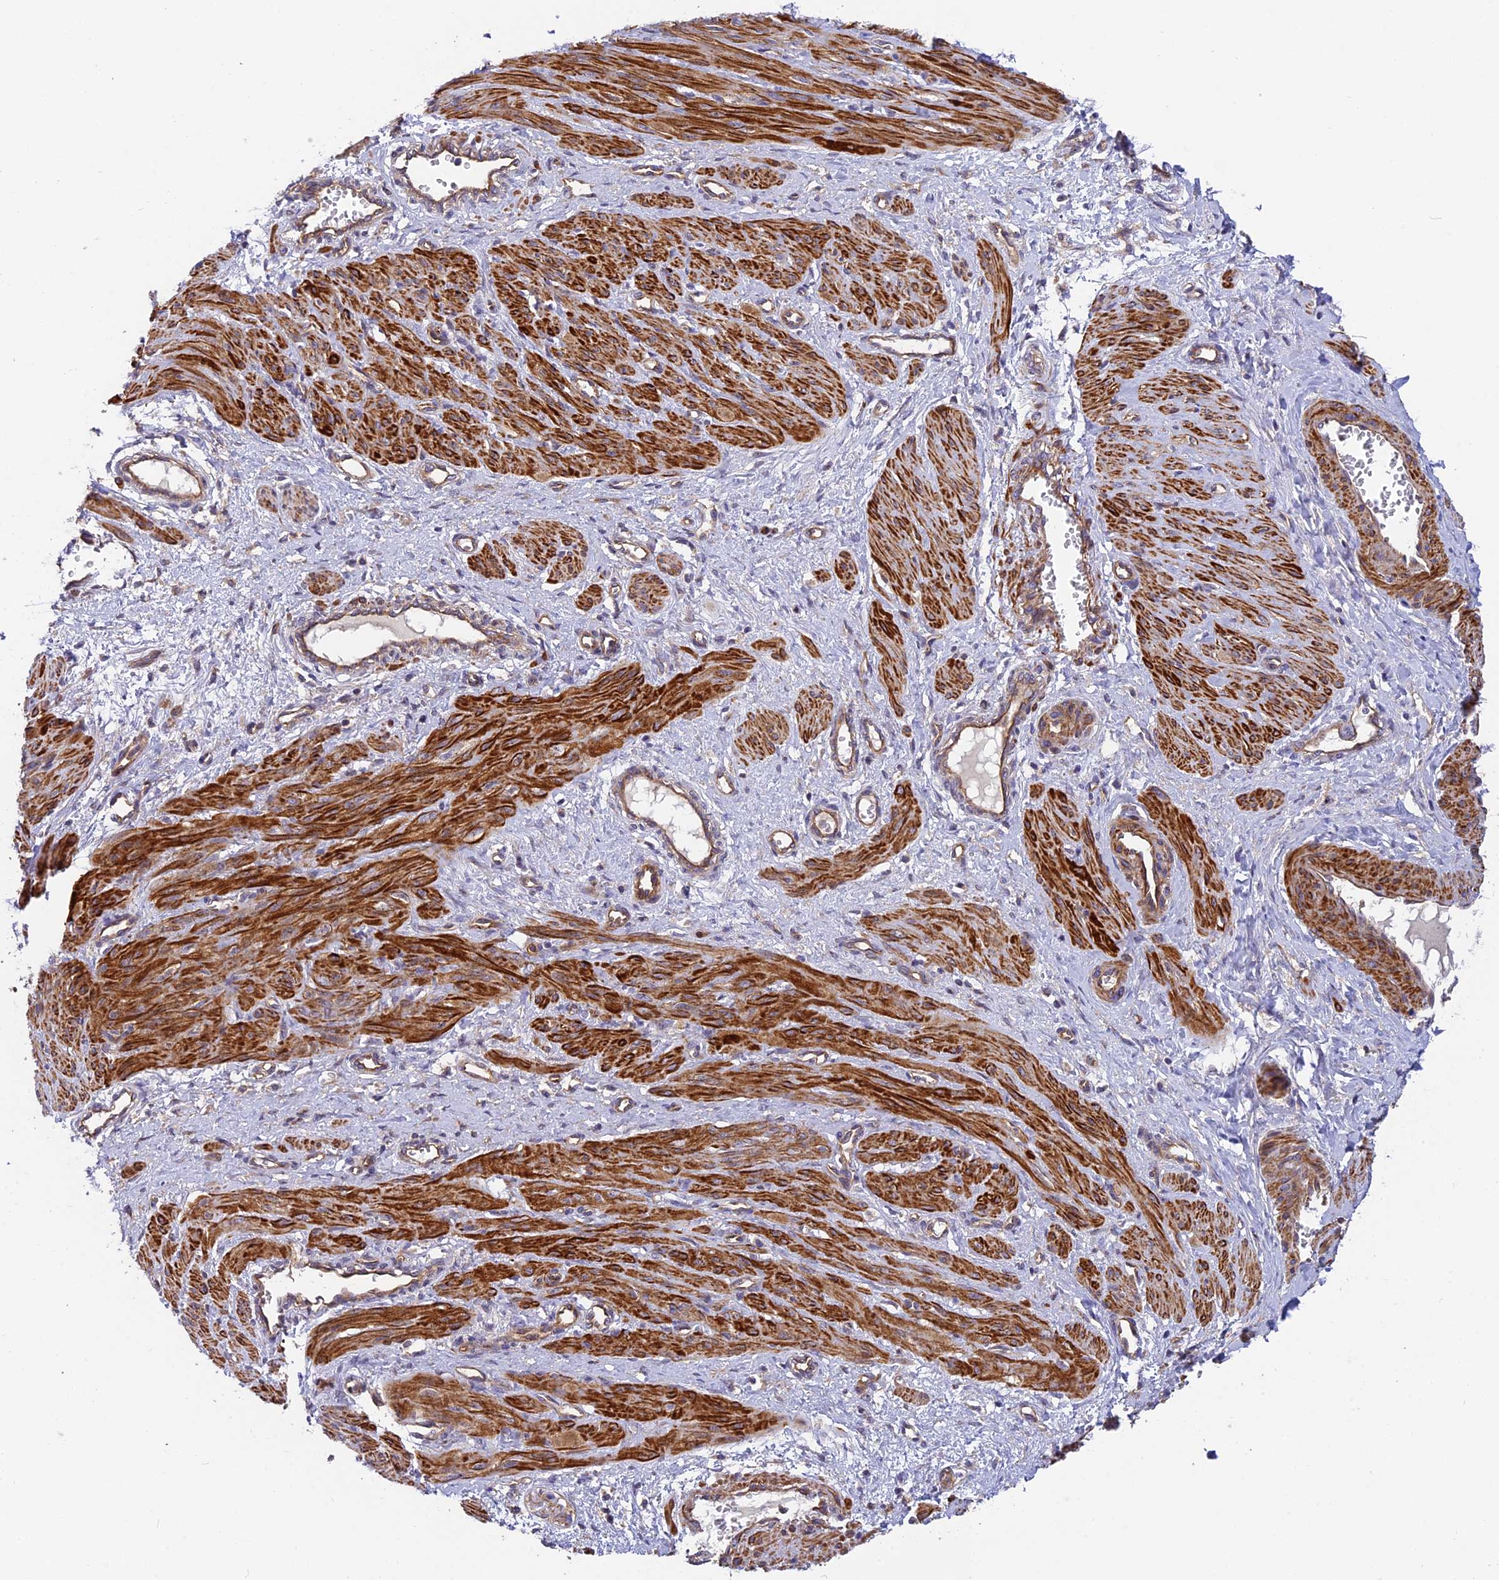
{"staining": {"intensity": "strong", "quantity": ">75%", "location": "cytoplasmic/membranous"}, "tissue": "smooth muscle", "cell_type": "Smooth muscle cells", "image_type": "normal", "snomed": [{"axis": "morphology", "description": "Normal tissue, NOS"}, {"axis": "topography", "description": "Endometrium"}], "caption": "The immunohistochemical stain shows strong cytoplasmic/membranous expression in smooth muscle cells of normal smooth muscle. (DAB (3,3'-diaminobenzidine) IHC with brightfield microscopy, high magnification).", "gene": "ADAMTS15", "patient": {"sex": "female", "age": 33}}